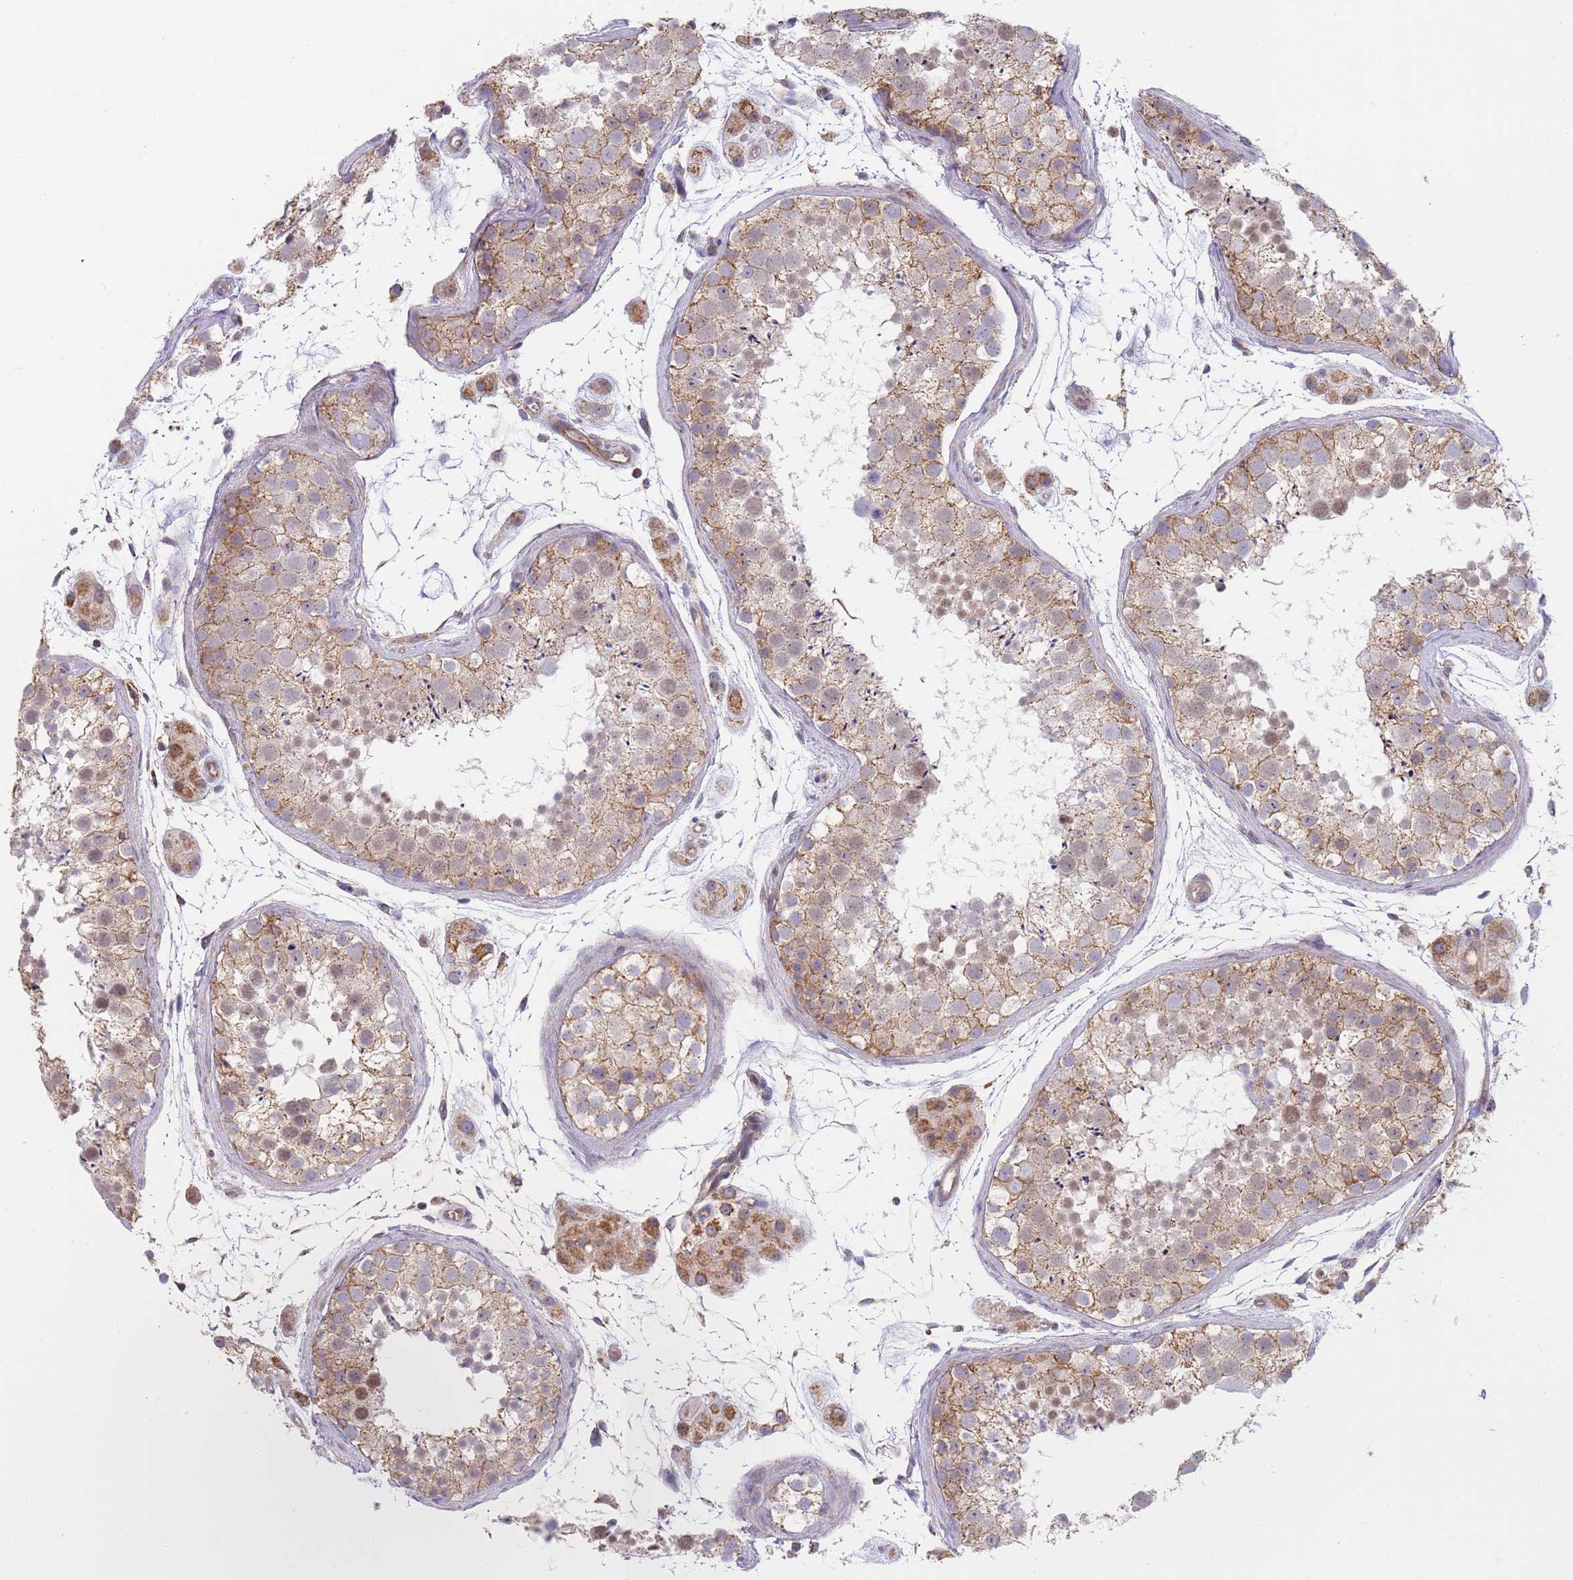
{"staining": {"intensity": "moderate", "quantity": "25%-75%", "location": "cytoplasmic/membranous,nuclear"}, "tissue": "testis", "cell_type": "Cells in seminiferous ducts", "image_type": "normal", "snomed": [{"axis": "morphology", "description": "Normal tissue, NOS"}, {"axis": "topography", "description": "Testis"}], "caption": "Immunohistochemical staining of unremarkable testis reveals 25%-75% levels of moderate cytoplasmic/membranous,nuclear protein expression in about 25%-75% of cells in seminiferous ducts. The staining was performed using DAB (3,3'-diaminobenzidine) to visualize the protein expression in brown, while the nuclei were stained in blue with hematoxylin (Magnification: 20x).", "gene": "PWWP3A", "patient": {"sex": "male", "age": 41}}